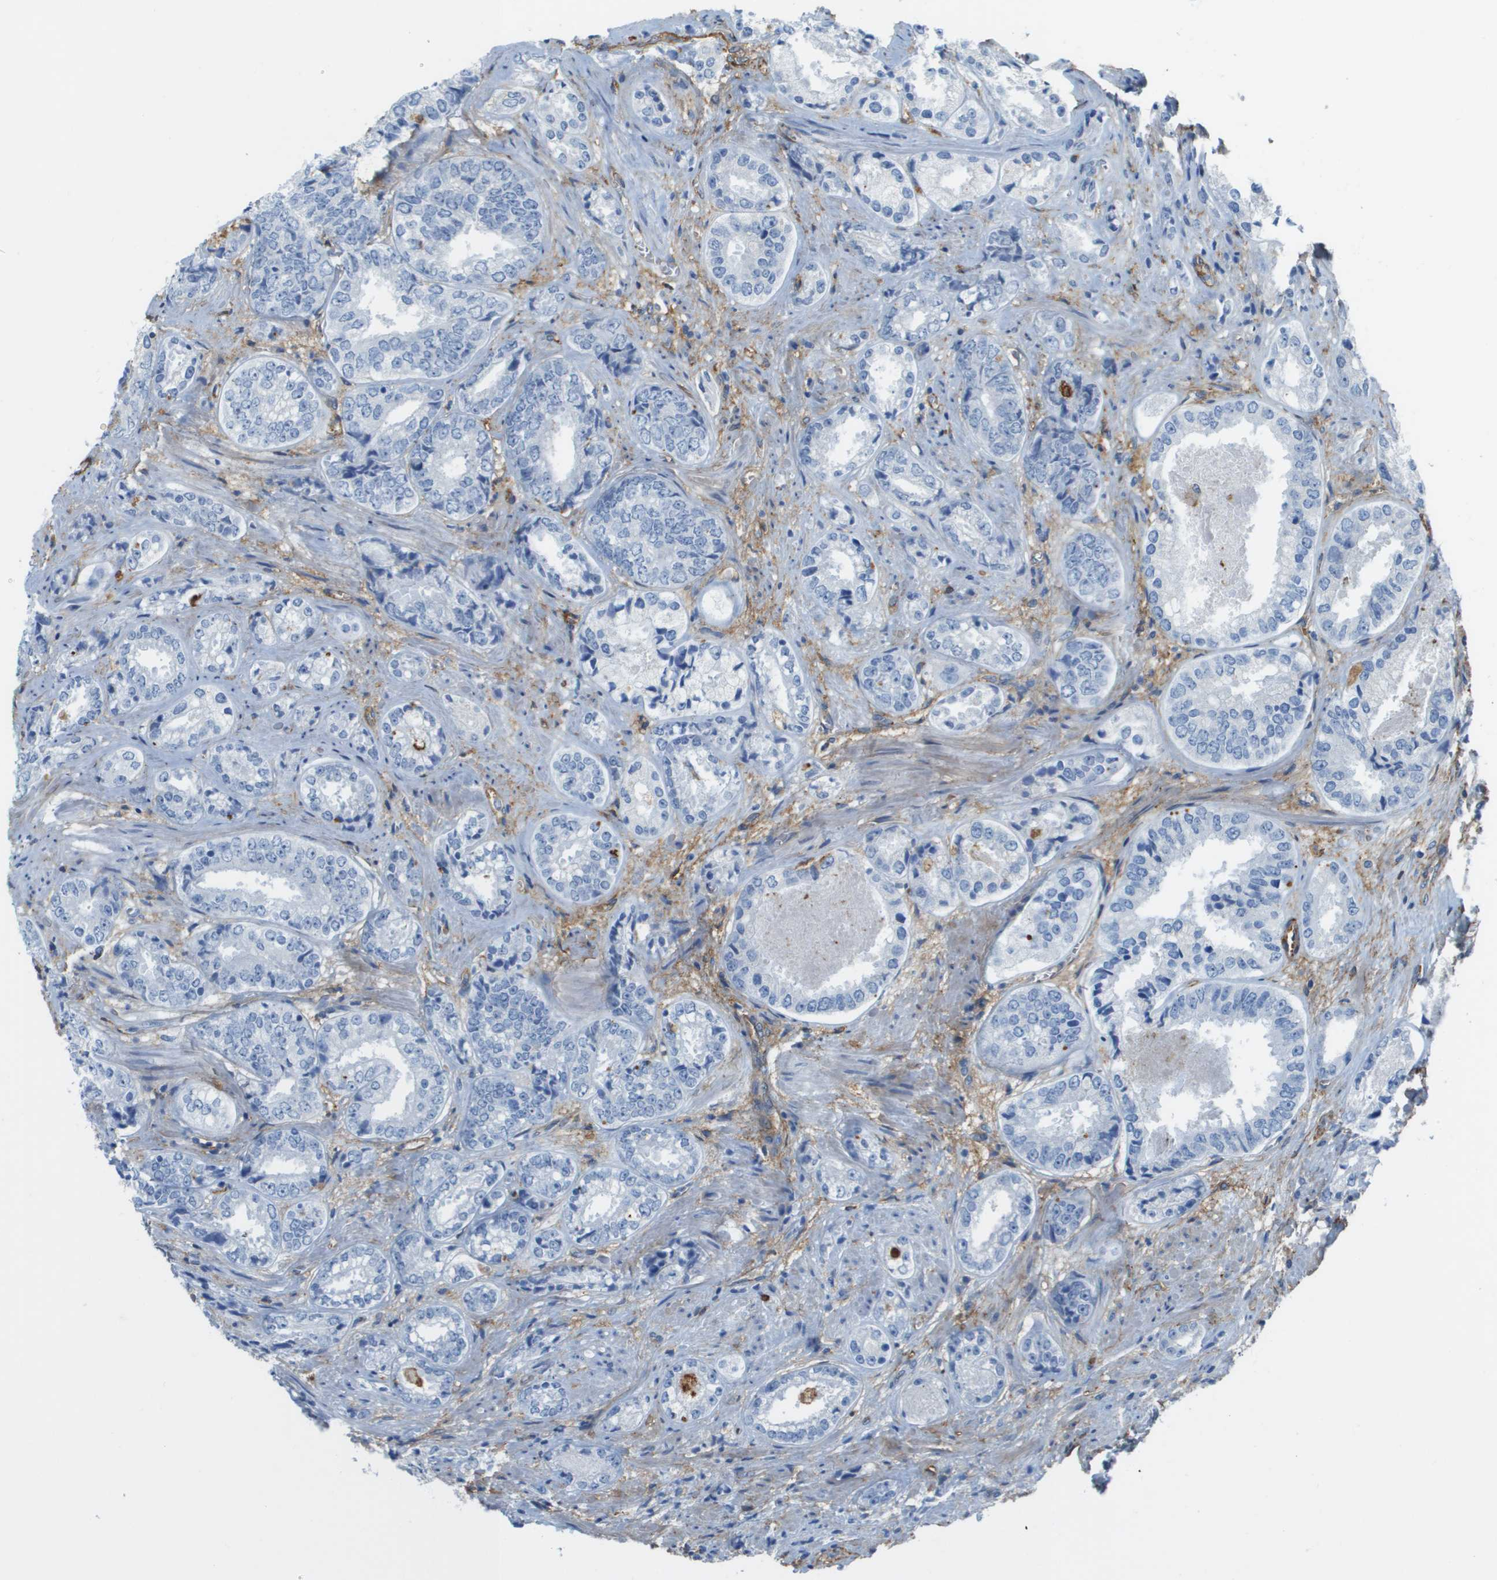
{"staining": {"intensity": "negative", "quantity": "none", "location": "none"}, "tissue": "prostate cancer", "cell_type": "Tumor cells", "image_type": "cancer", "snomed": [{"axis": "morphology", "description": "Adenocarcinoma, High grade"}, {"axis": "topography", "description": "Prostate"}], "caption": "Histopathology image shows no significant protein staining in tumor cells of prostate cancer (adenocarcinoma (high-grade)).", "gene": "ZBTB43", "patient": {"sex": "male", "age": 61}}